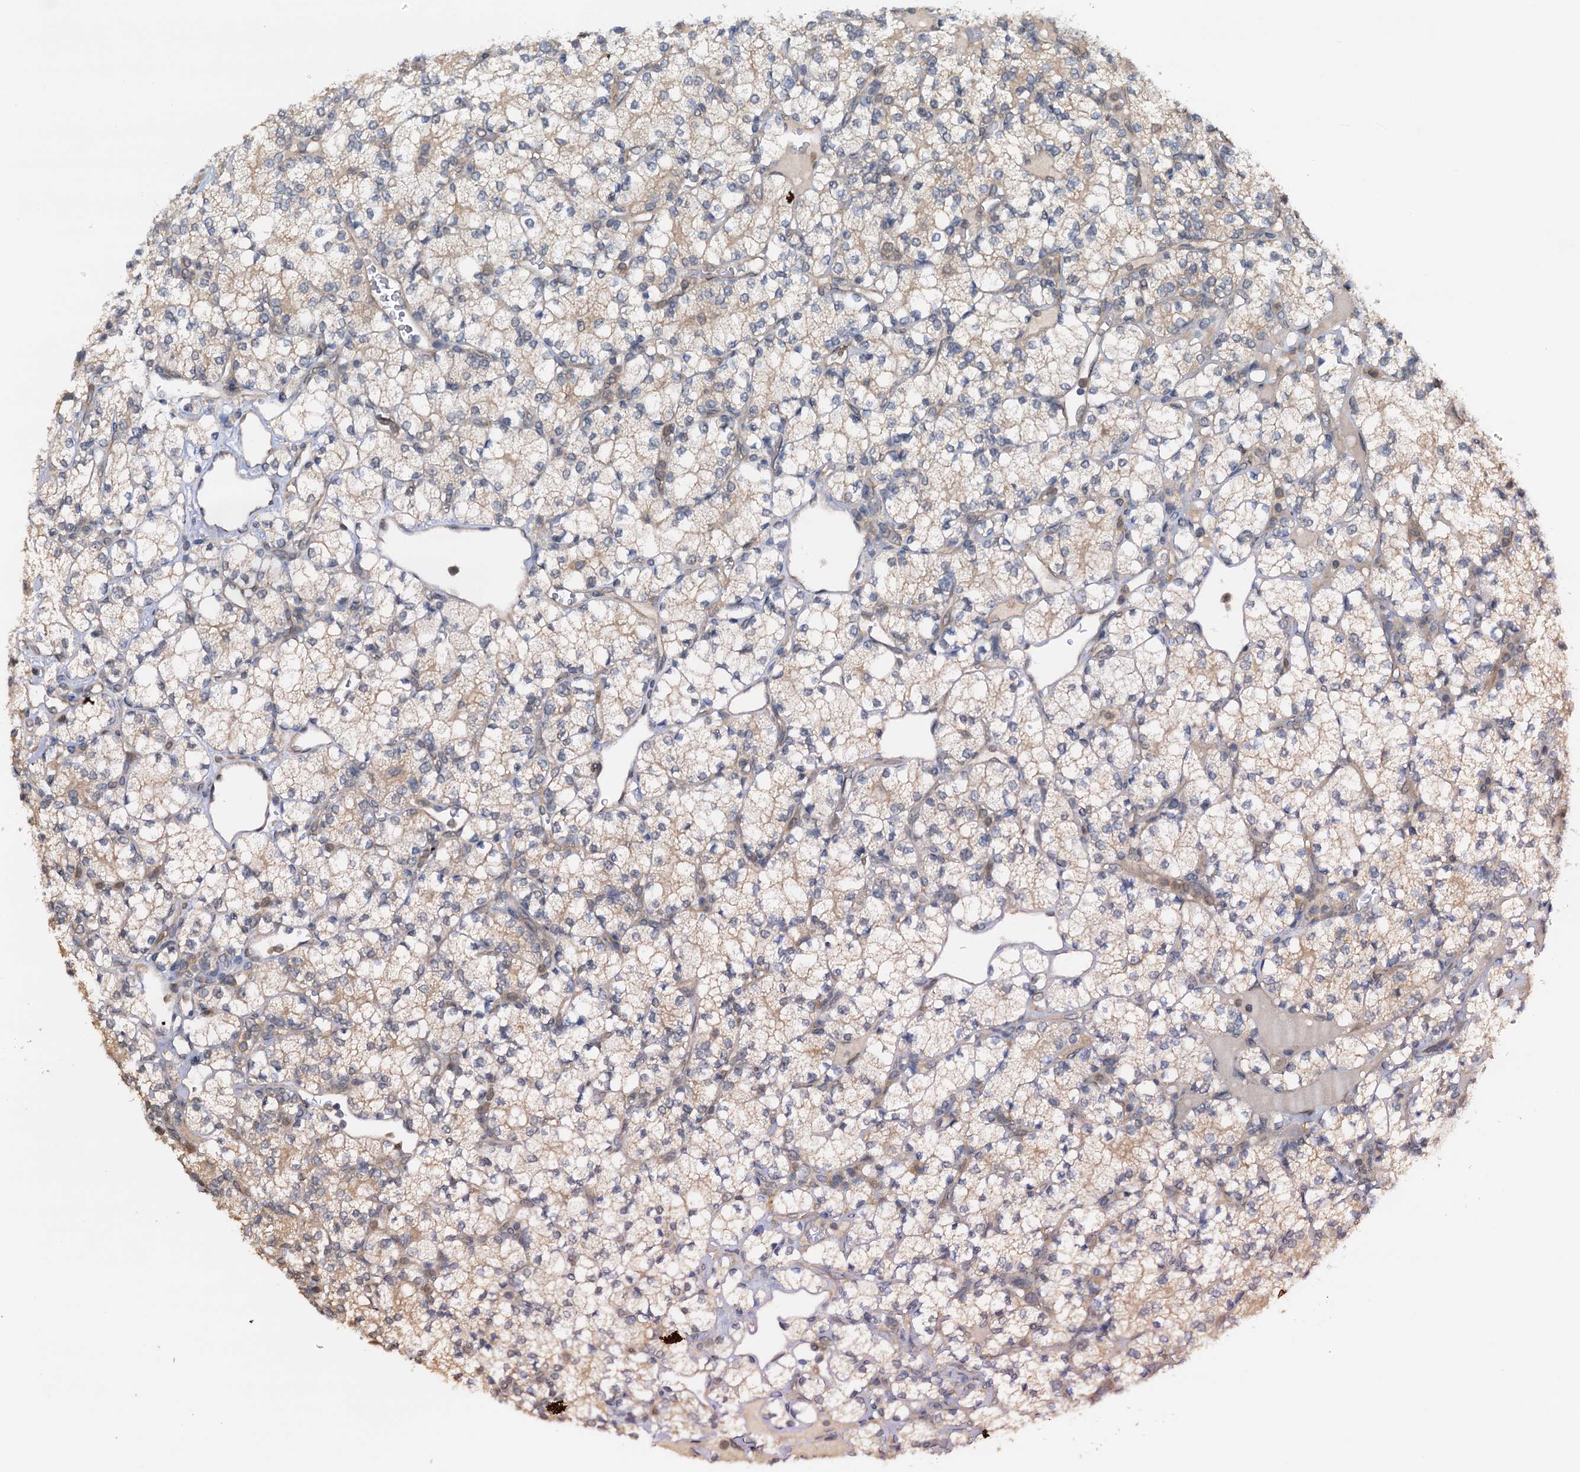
{"staining": {"intensity": "weak", "quantity": ">75%", "location": "cytoplasmic/membranous"}, "tissue": "renal cancer", "cell_type": "Tumor cells", "image_type": "cancer", "snomed": [{"axis": "morphology", "description": "Adenocarcinoma, NOS"}, {"axis": "topography", "description": "Kidney"}], "caption": "Renal cancer was stained to show a protein in brown. There is low levels of weak cytoplasmic/membranous staining in approximately >75% of tumor cells.", "gene": "PTGES3", "patient": {"sex": "male", "age": 77}}